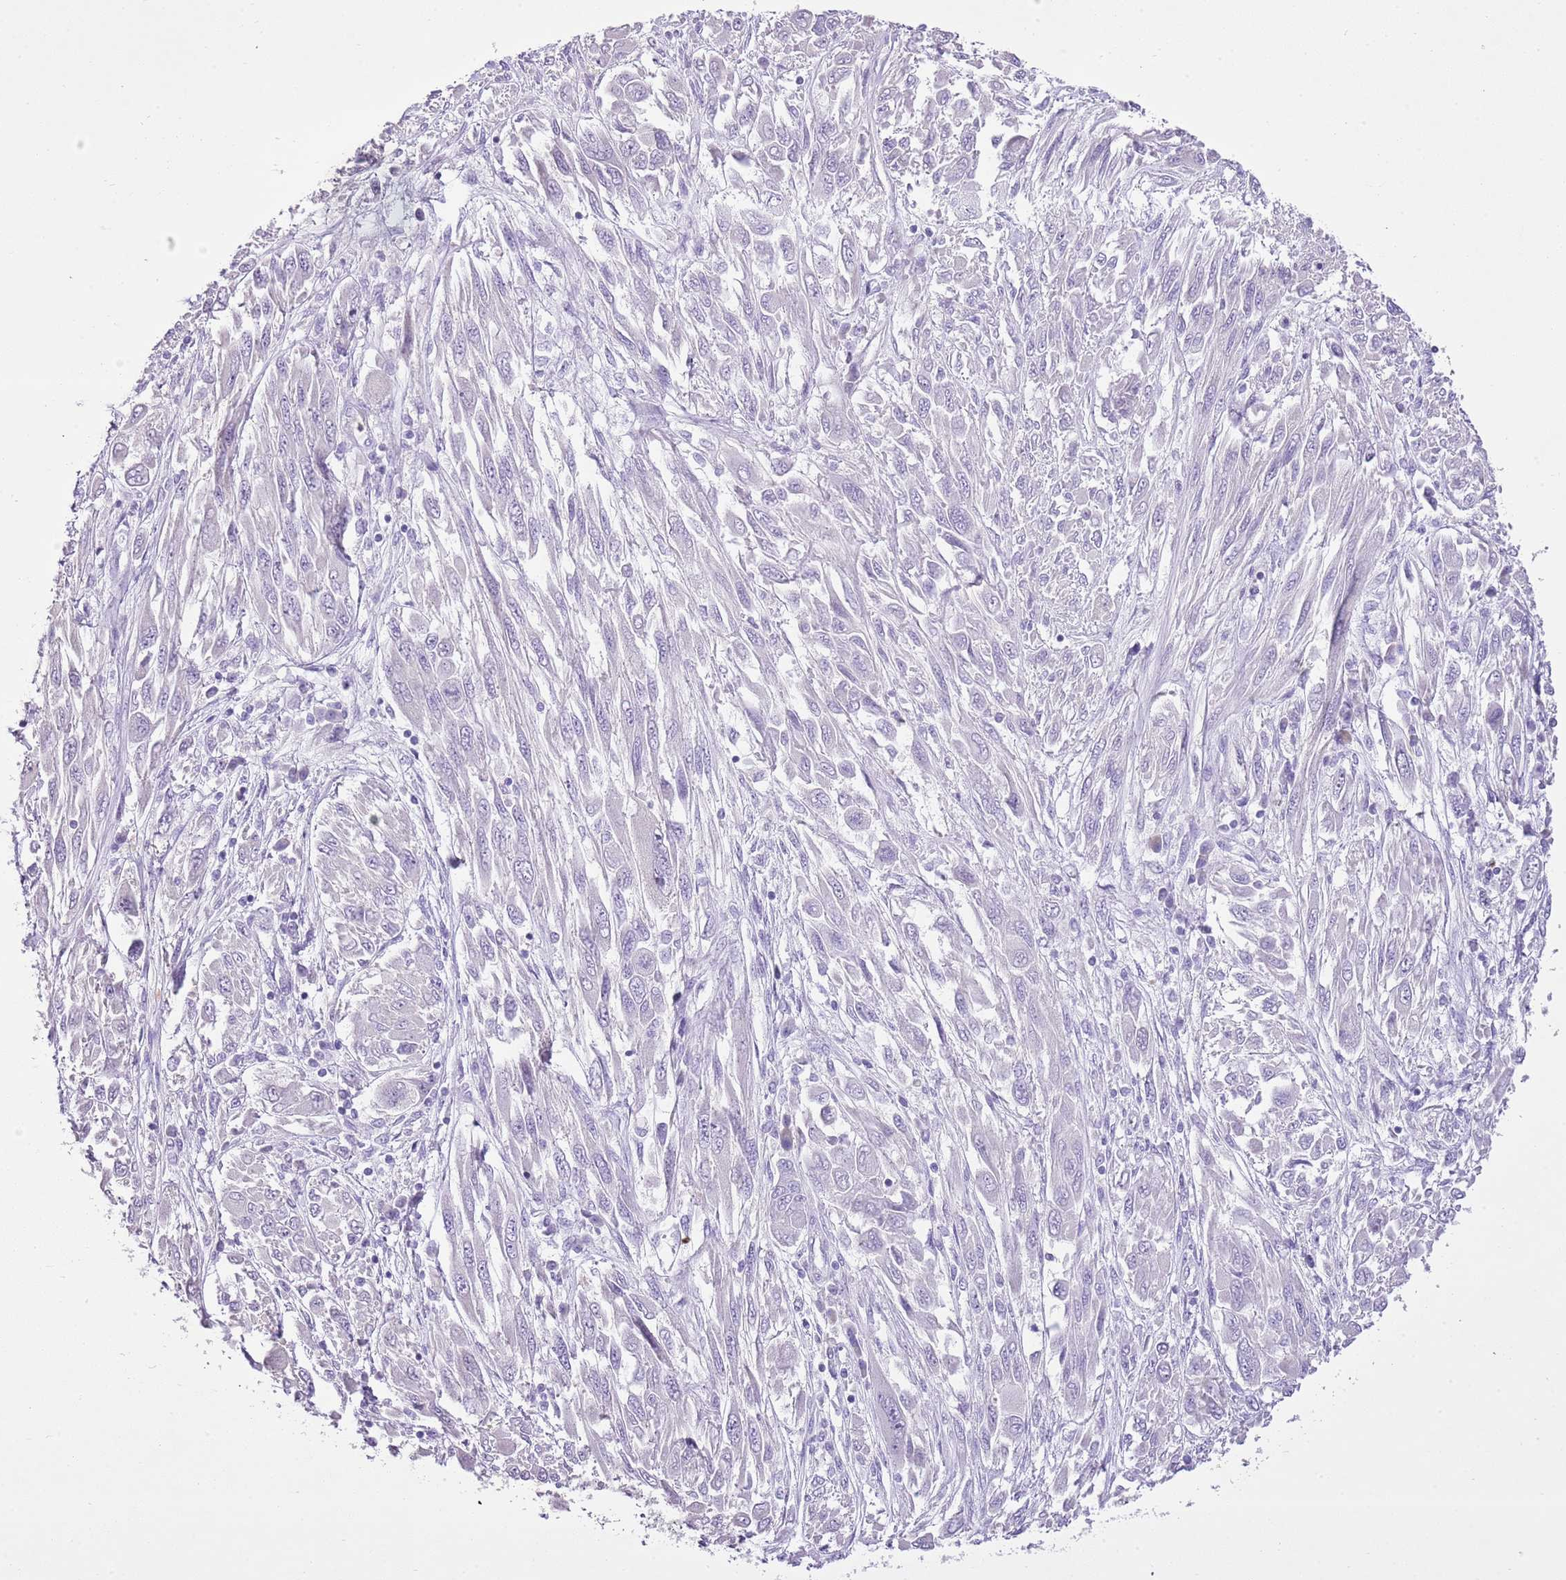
{"staining": {"intensity": "negative", "quantity": "none", "location": "none"}, "tissue": "melanoma", "cell_type": "Tumor cells", "image_type": "cancer", "snomed": [{"axis": "morphology", "description": "Malignant melanoma, NOS"}, {"axis": "topography", "description": "Skin"}], "caption": "Tumor cells are negative for protein expression in human melanoma.", "gene": "XPO7", "patient": {"sex": "female", "age": 91}}